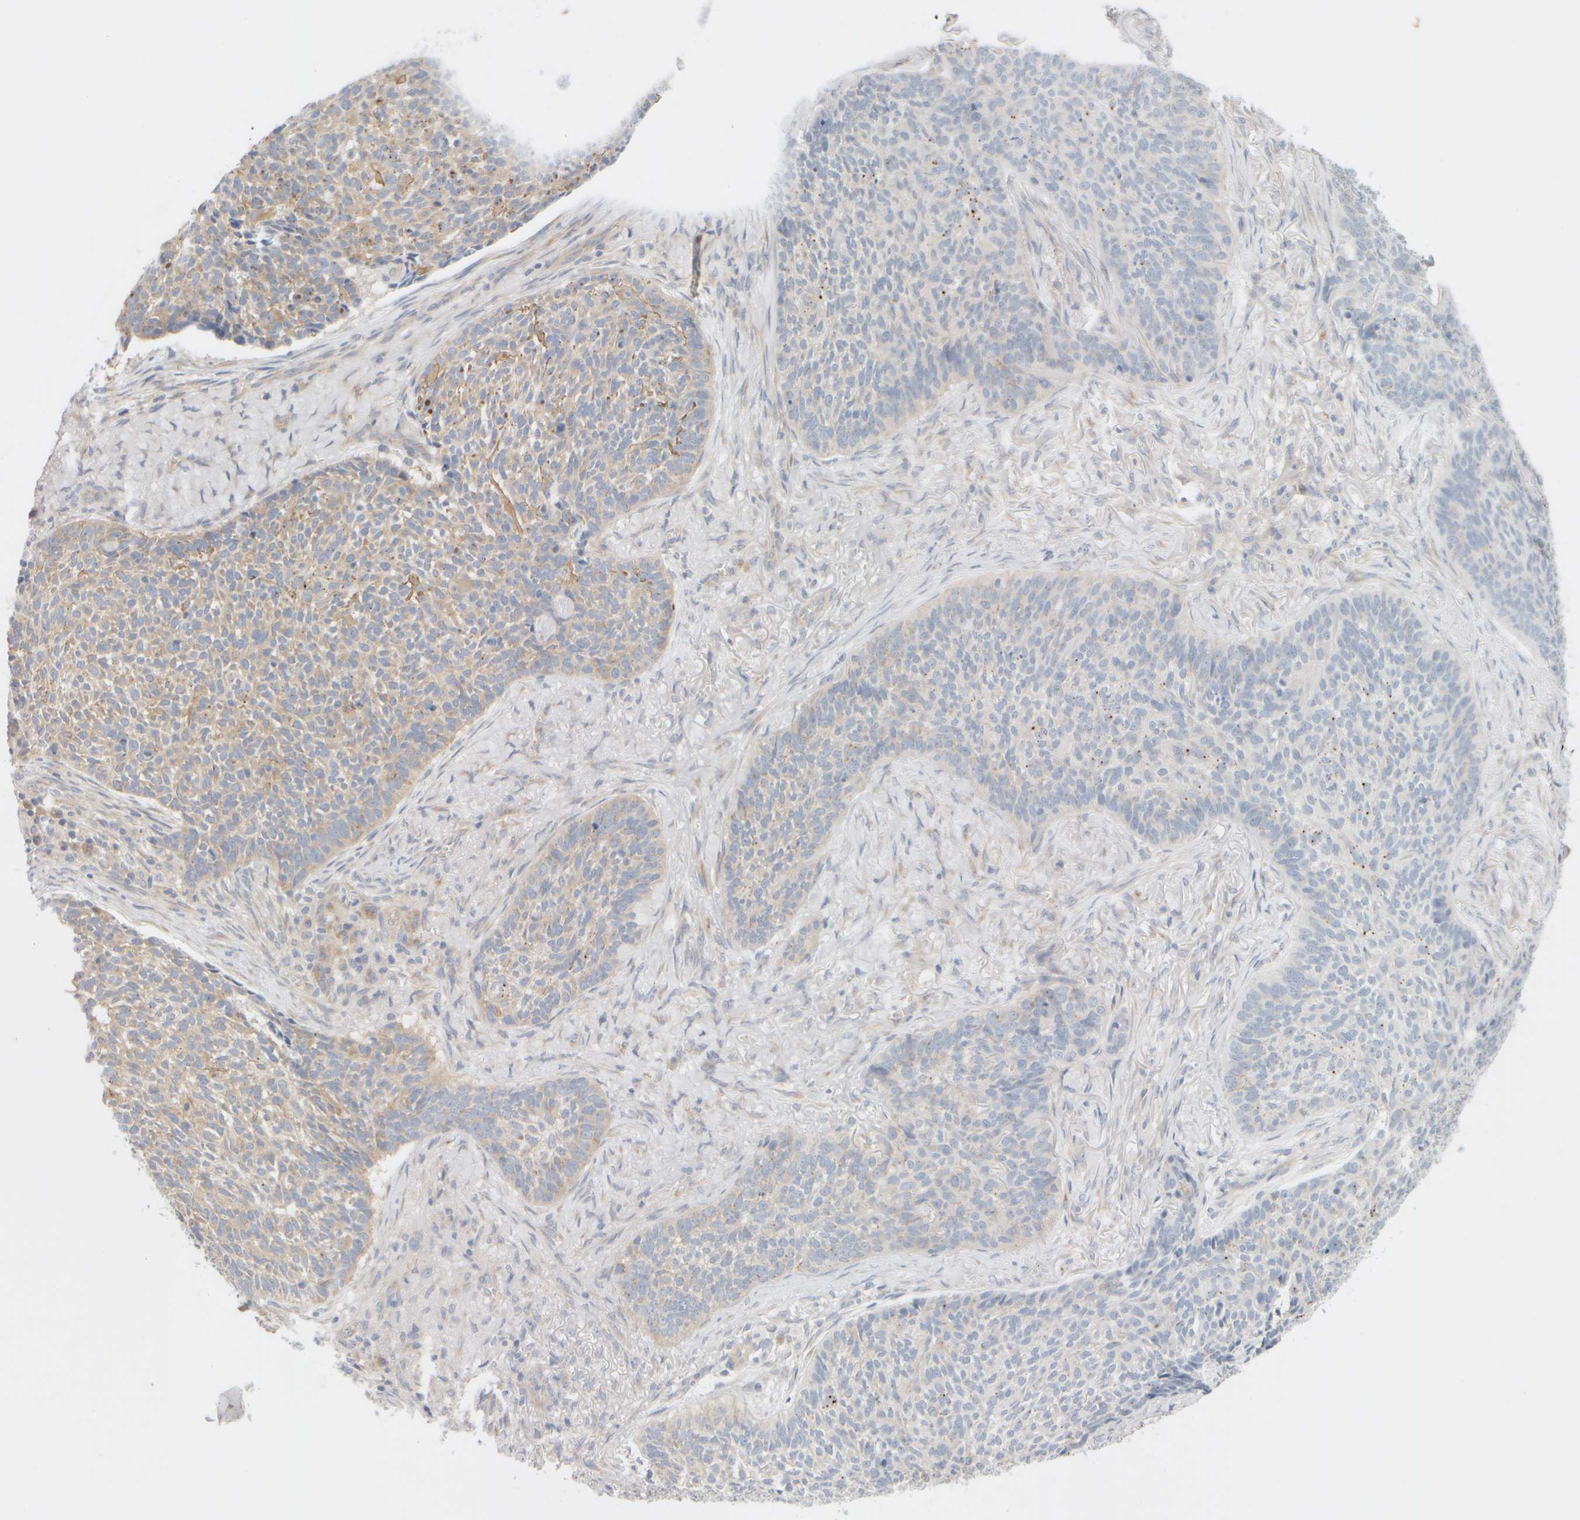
{"staining": {"intensity": "weak", "quantity": "25%-75%", "location": "cytoplasmic/membranous"}, "tissue": "skin cancer", "cell_type": "Tumor cells", "image_type": "cancer", "snomed": [{"axis": "morphology", "description": "Basal cell carcinoma"}, {"axis": "topography", "description": "Skin"}], "caption": "DAB immunohistochemical staining of human basal cell carcinoma (skin) exhibits weak cytoplasmic/membranous protein staining in about 25%-75% of tumor cells.", "gene": "GOPC", "patient": {"sex": "male", "age": 85}}